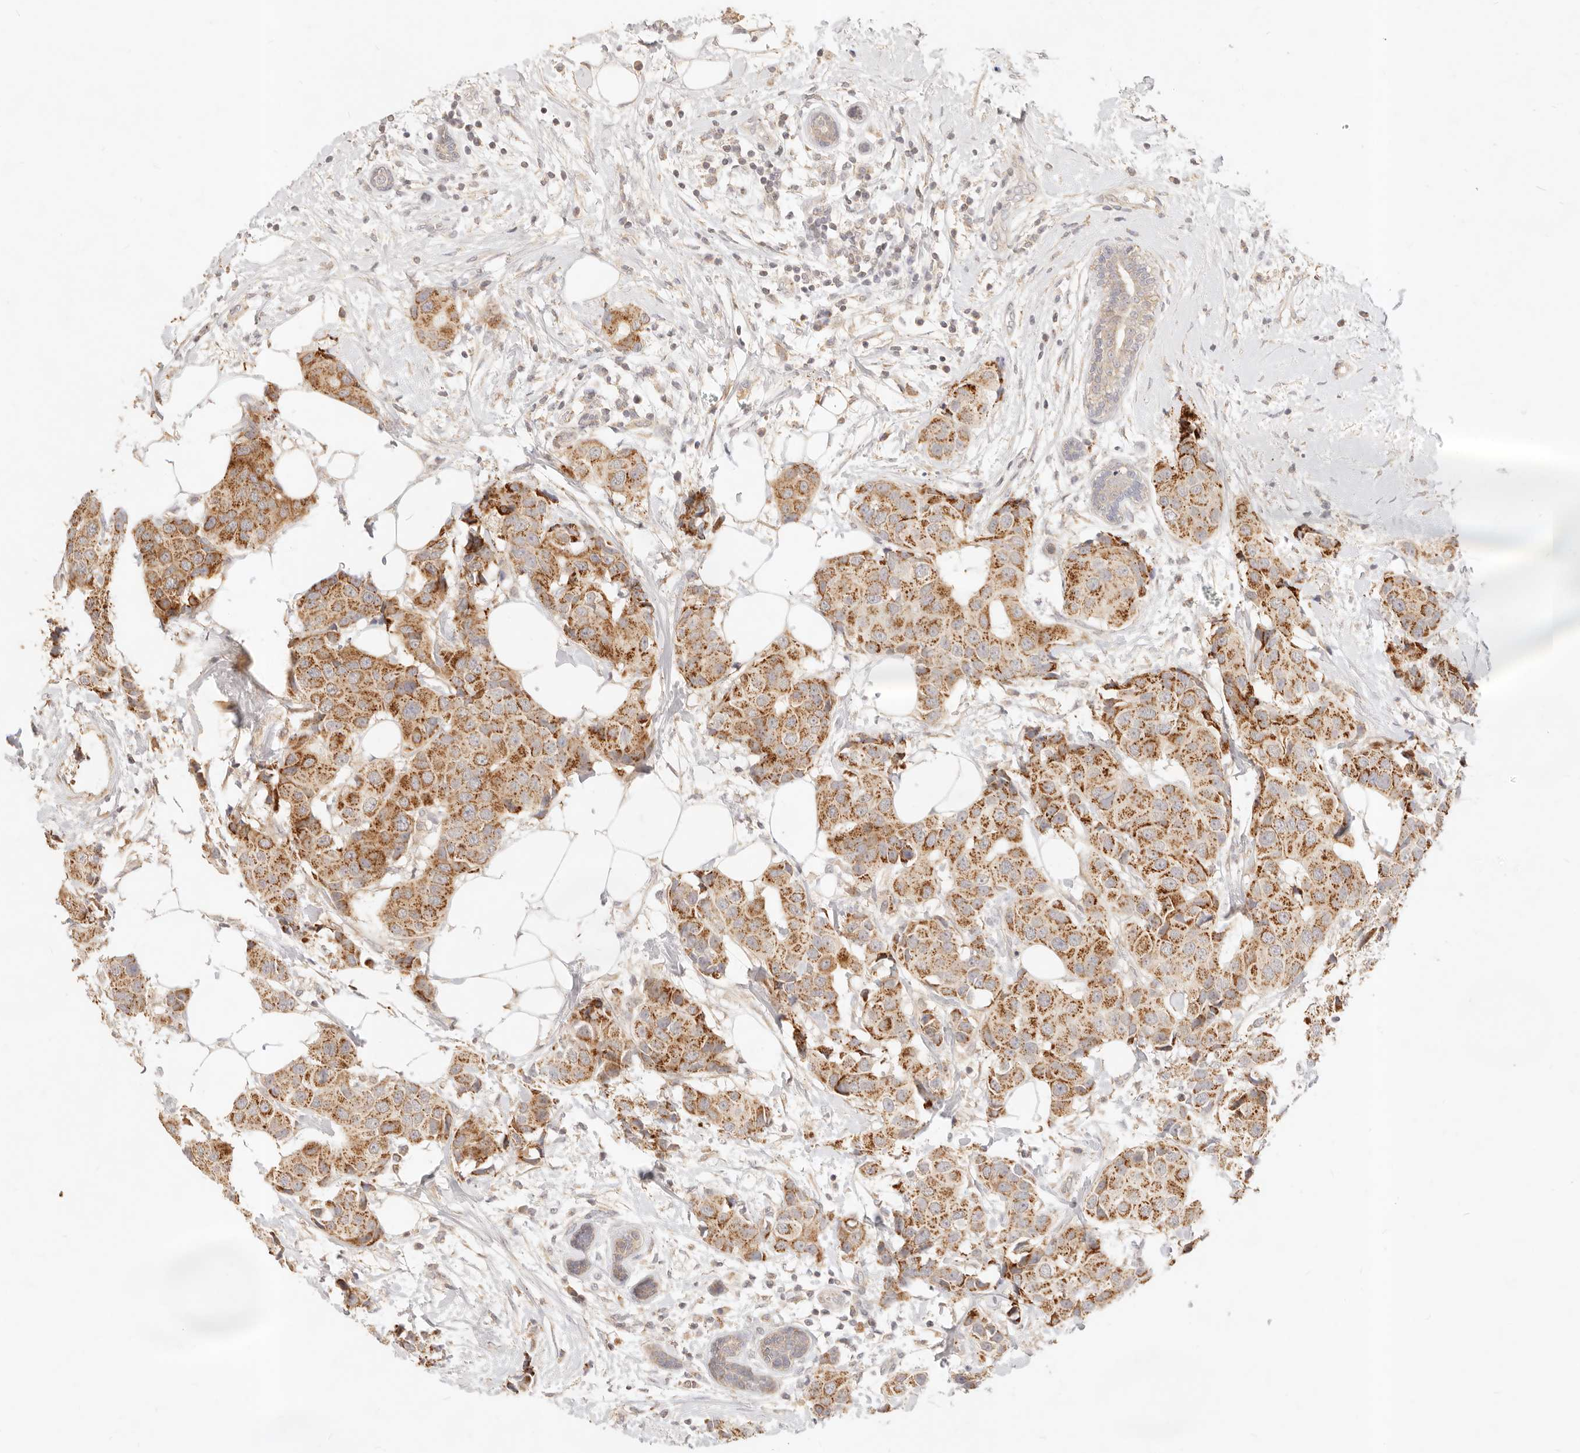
{"staining": {"intensity": "moderate", "quantity": ">75%", "location": "cytoplasmic/membranous"}, "tissue": "breast cancer", "cell_type": "Tumor cells", "image_type": "cancer", "snomed": [{"axis": "morphology", "description": "Normal tissue, NOS"}, {"axis": "morphology", "description": "Duct carcinoma"}, {"axis": "topography", "description": "Breast"}], "caption": "High-magnification brightfield microscopy of breast cancer (invasive ductal carcinoma) stained with DAB (brown) and counterstained with hematoxylin (blue). tumor cells exhibit moderate cytoplasmic/membranous staining is present in about>75% of cells. (DAB = brown stain, brightfield microscopy at high magnification).", "gene": "RUBCNL", "patient": {"sex": "female", "age": 39}}